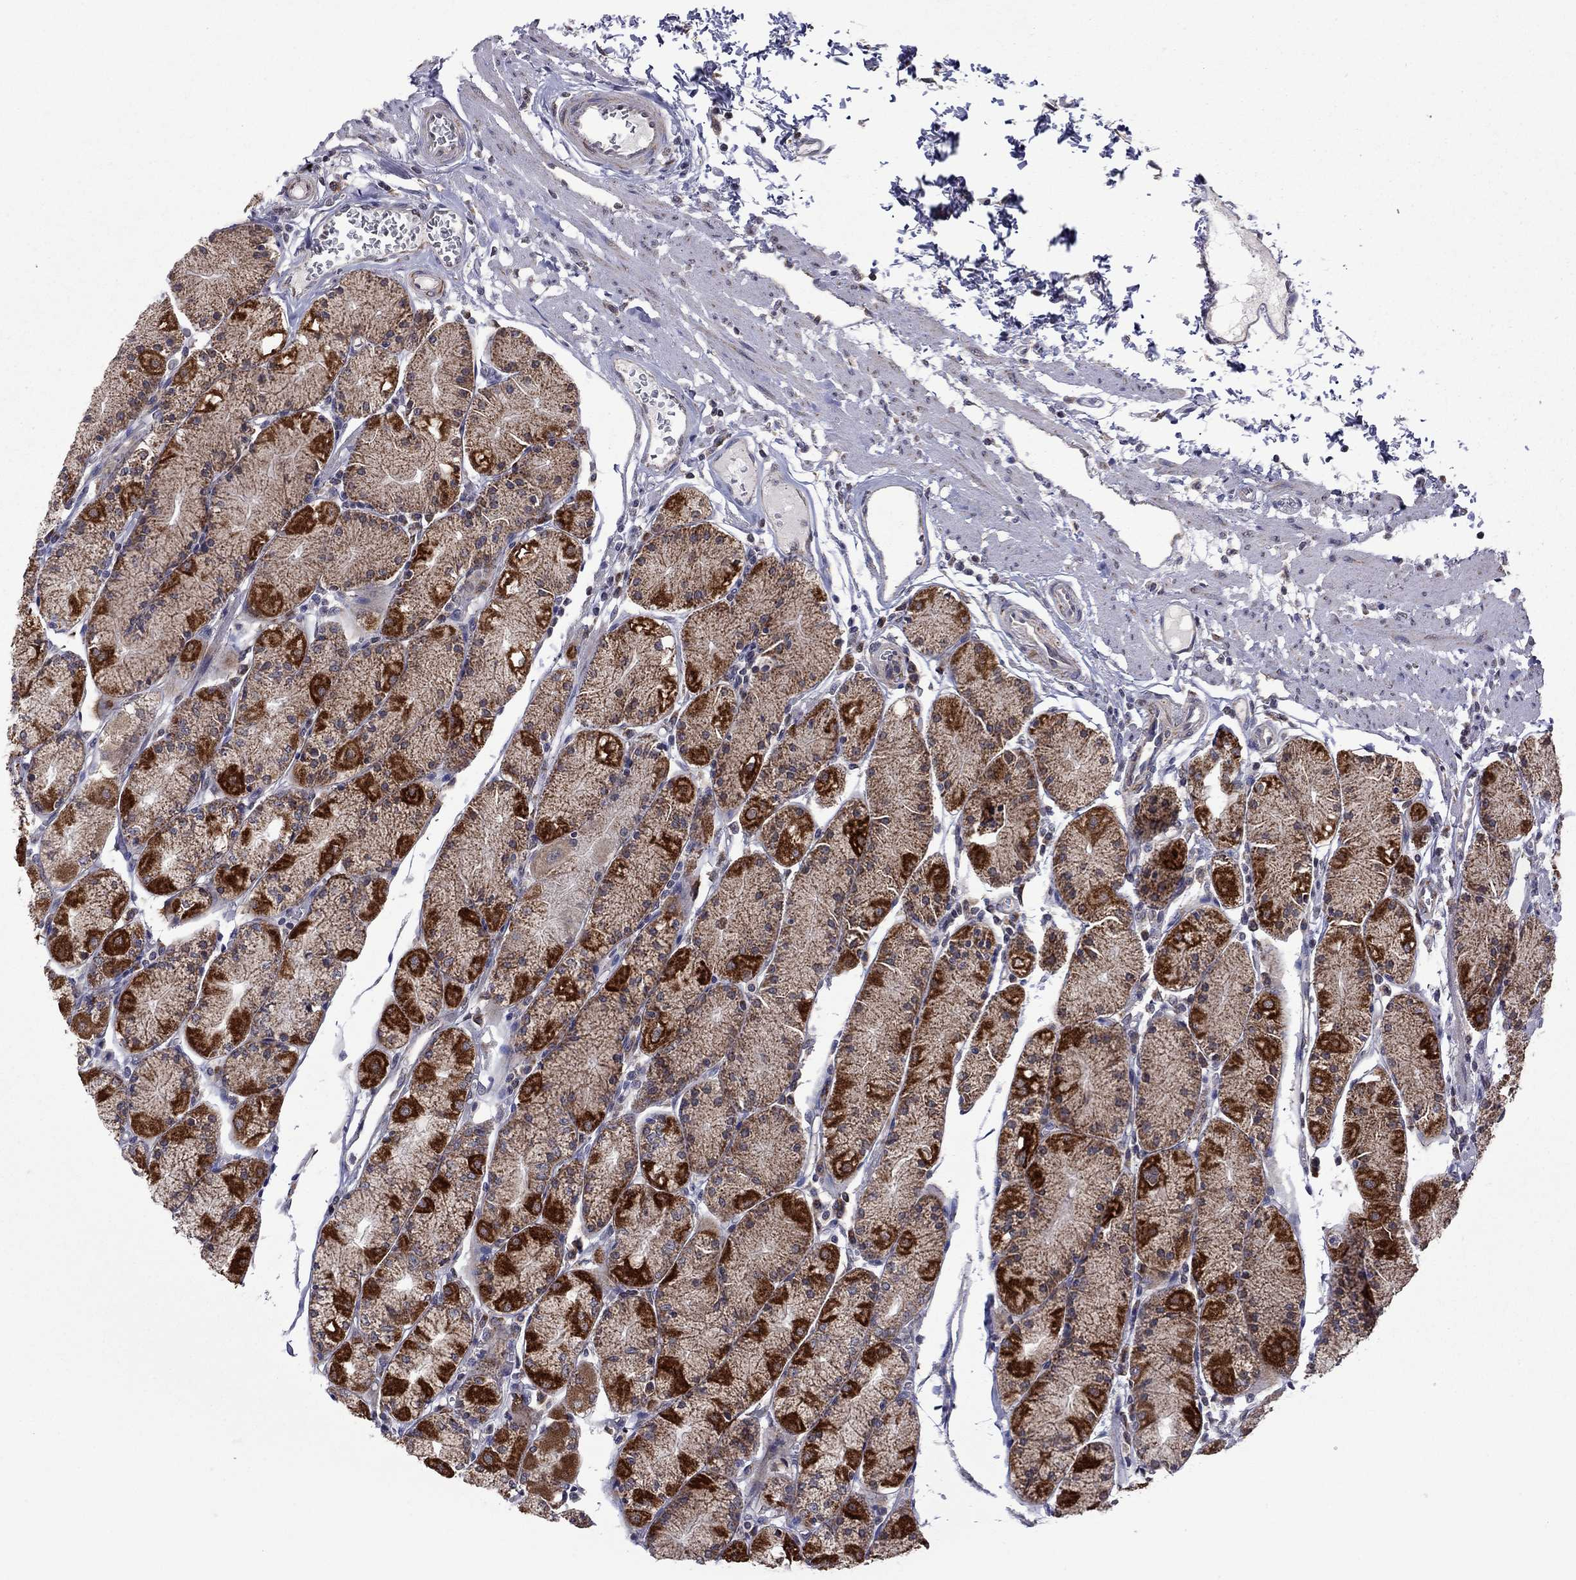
{"staining": {"intensity": "strong", "quantity": "25%-75%", "location": "cytoplasmic/membranous"}, "tissue": "stomach", "cell_type": "Glandular cells", "image_type": "normal", "snomed": [{"axis": "morphology", "description": "Normal tissue, NOS"}, {"axis": "topography", "description": "Stomach, upper"}], "caption": "A brown stain highlights strong cytoplasmic/membranous staining of a protein in glandular cells of unremarkable human stomach. Nuclei are stained in blue.", "gene": "NDUFB1", "patient": {"sex": "male", "age": 69}}